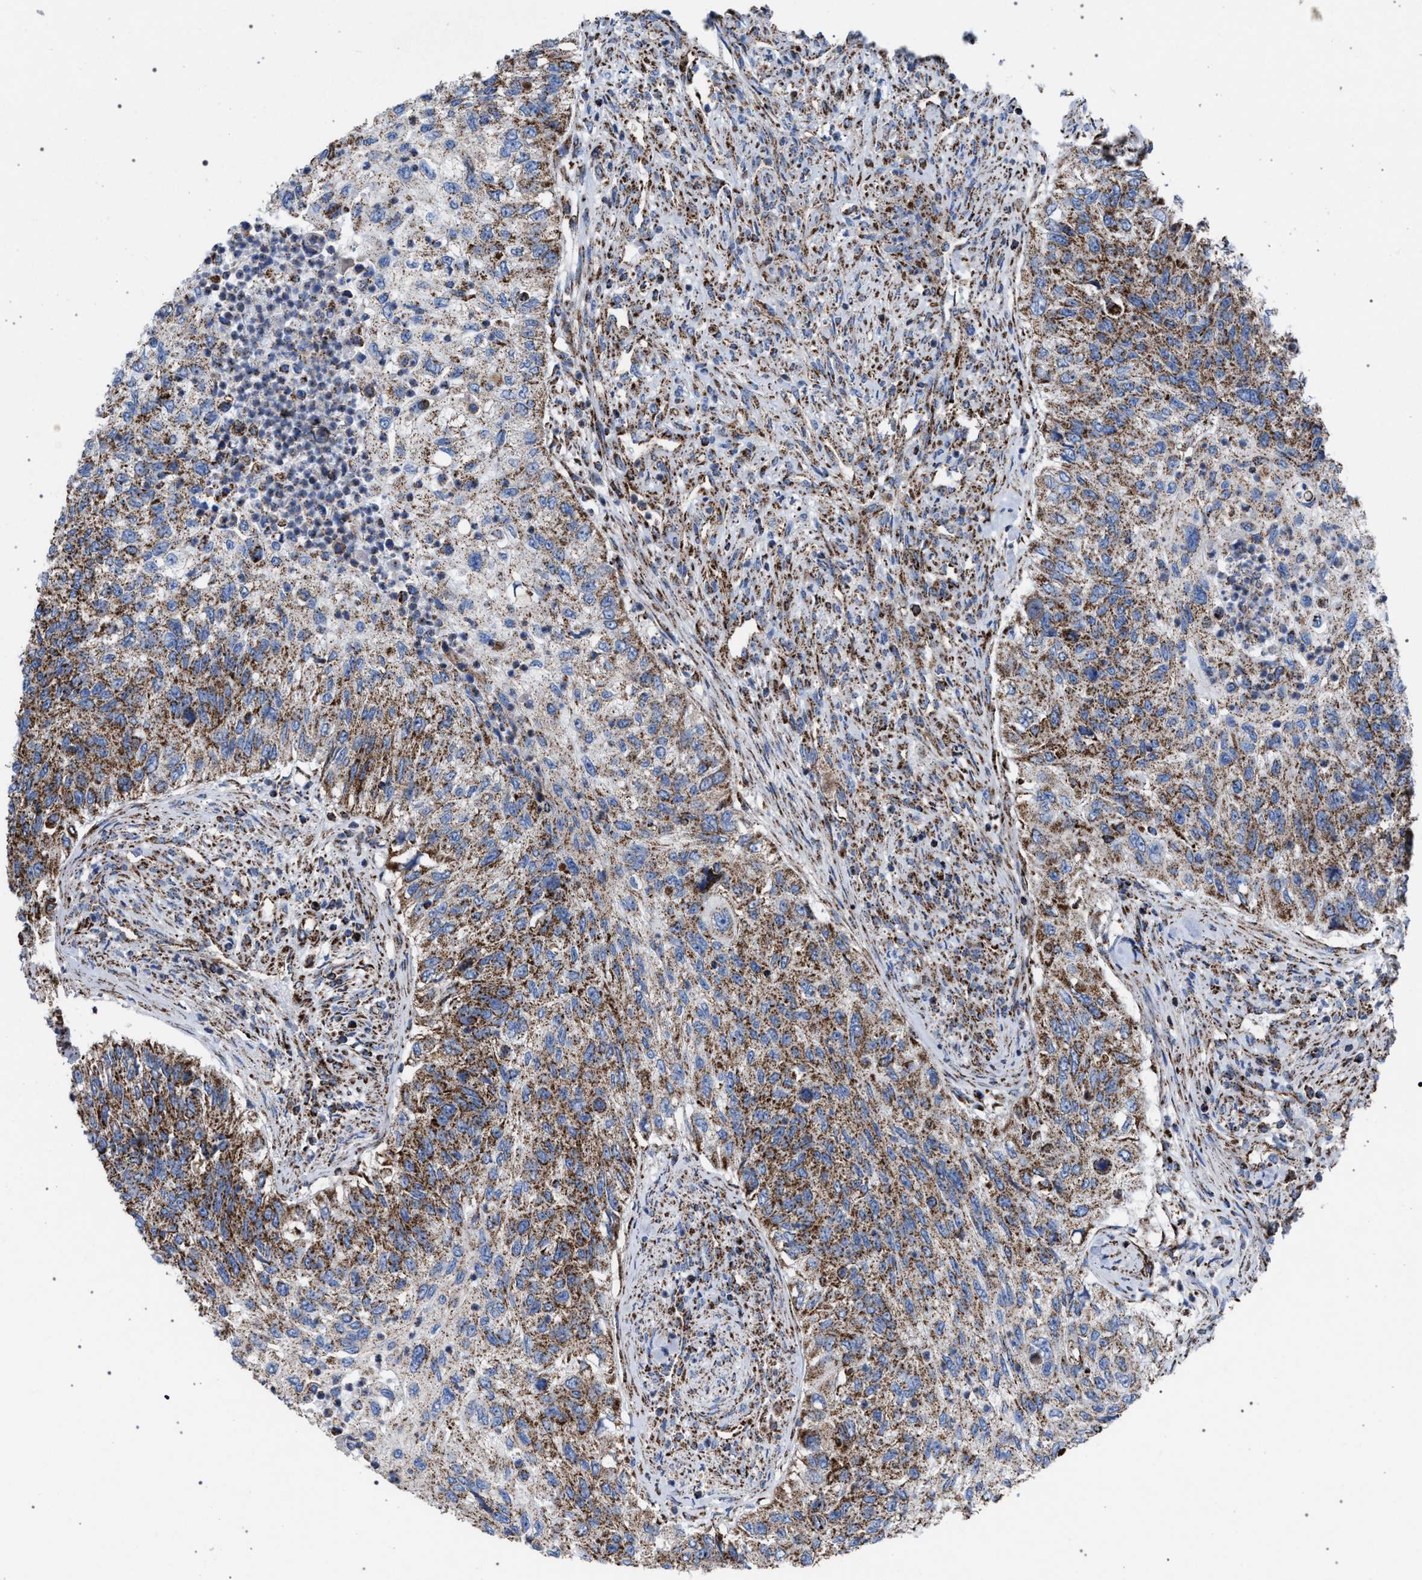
{"staining": {"intensity": "moderate", "quantity": ">75%", "location": "cytoplasmic/membranous"}, "tissue": "urothelial cancer", "cell_type": "Tumor cells", "image_type": "cancer", "snomed": [{"axis": "morphology", "description": "Urothelial carcinoma, High grade"}, {"axis": "topography", "description": "Urinary bladder"}], "caption": "DAB immunohistochemical staining of urothelial cancer displays moderate cytoplasmic/membranous protein expression in about >75% of tumor cells. (Brightfield microscopy of DAB IHC at high magnification).", "gene": "VPS13A", "patient": {"sex": "female", "age": 60}}